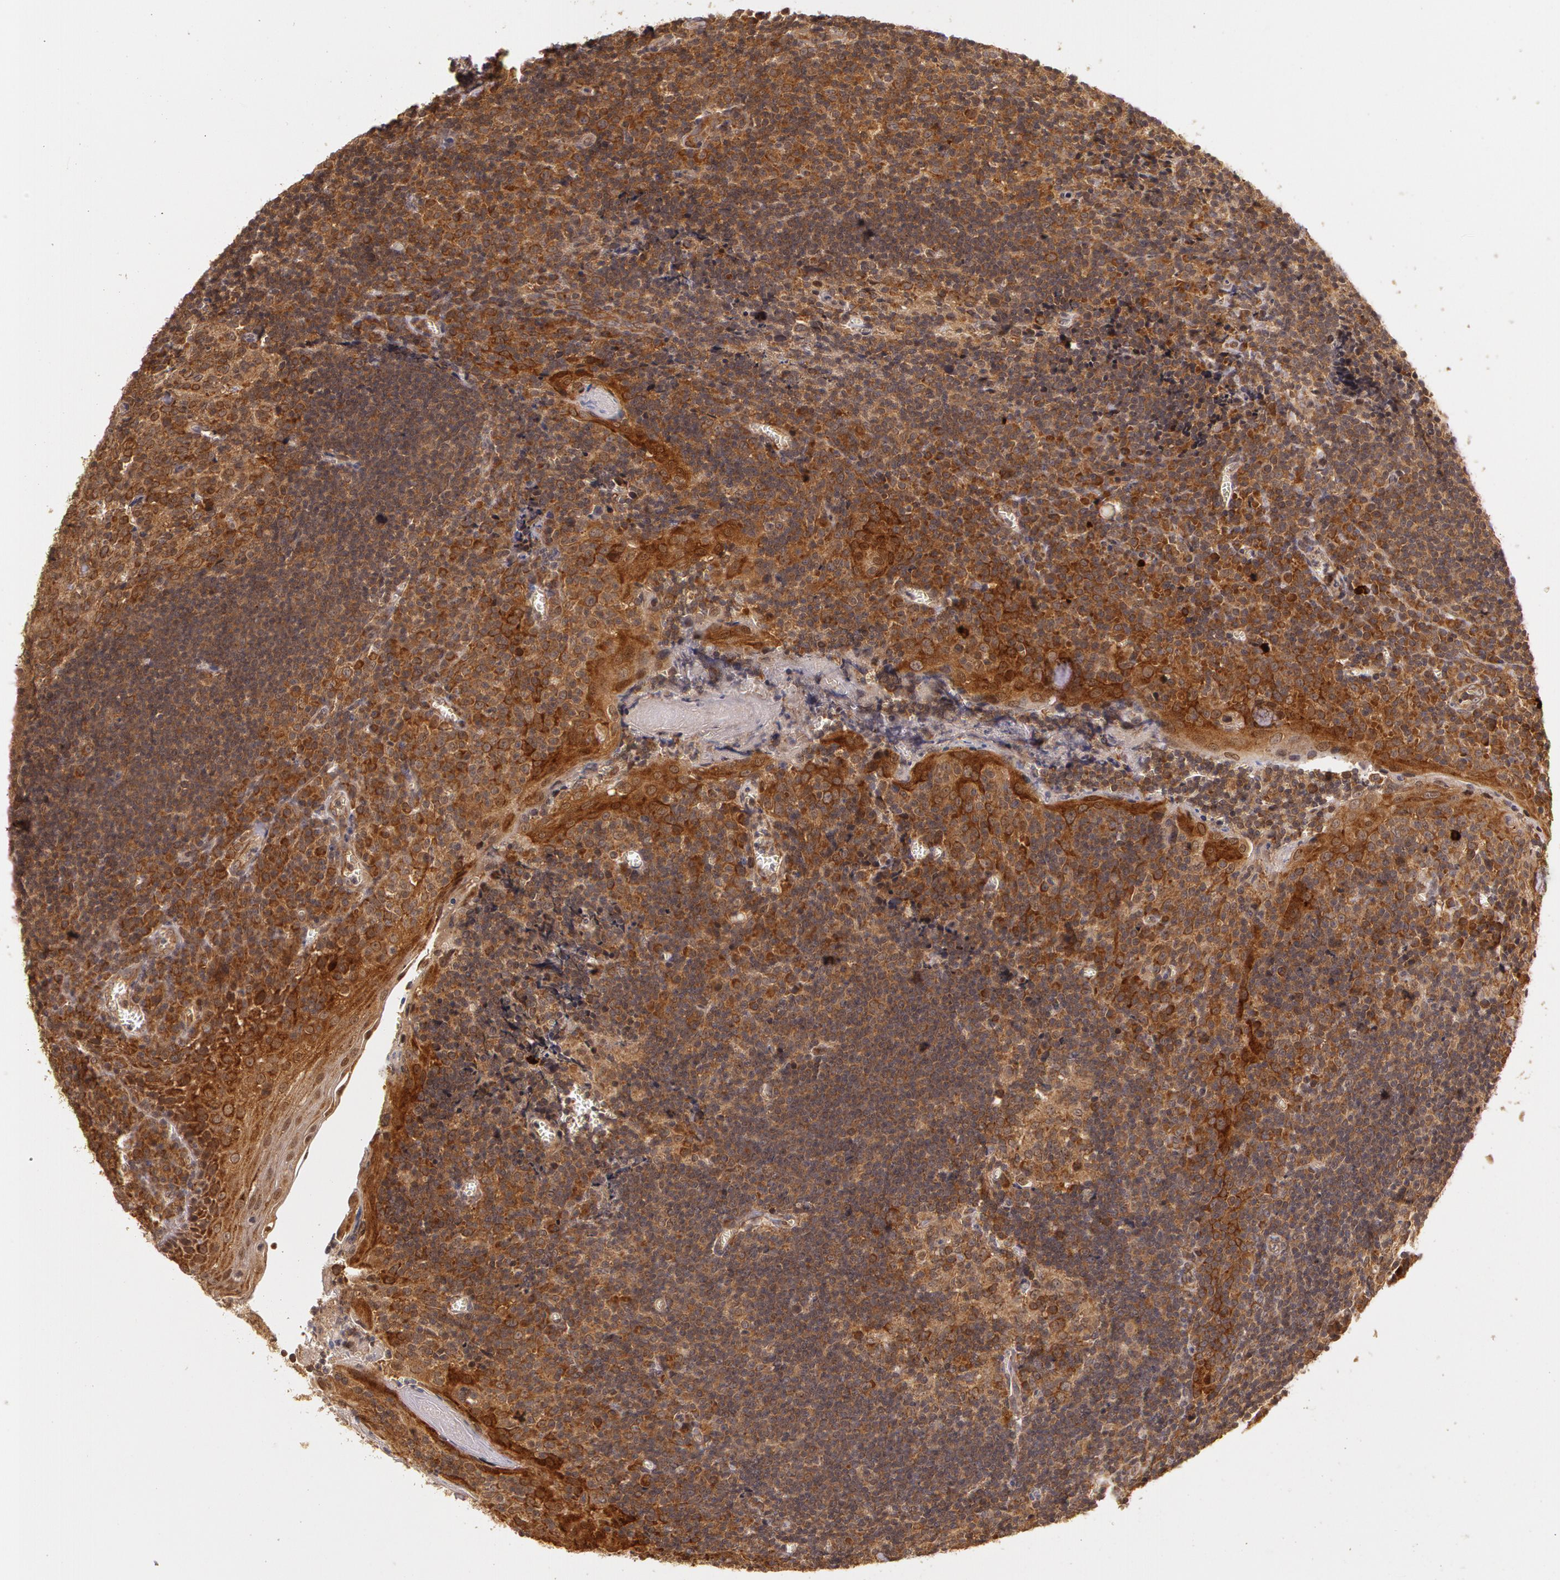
{"staining": {"intensity": "strong", "quantity": ">75%", "location": "cytoplasmic/membranous"}, "tissue": "tonsil", "cell_type": "Germinal center cells", "image_type": "normal", "snomed": [{"axis": "morphology", "description": "Normal tissue, NOS"}, {"axis": "topography", "description": "Tonsil"}], "caption": "High-power microscopy captured an IHC image of normal tonsil, revealing strong cytoplasmic/membranous expression in about >75% of germinal center cells.", "gene": "ASCC2", "patient": {"sex": "male", "age": 20}}